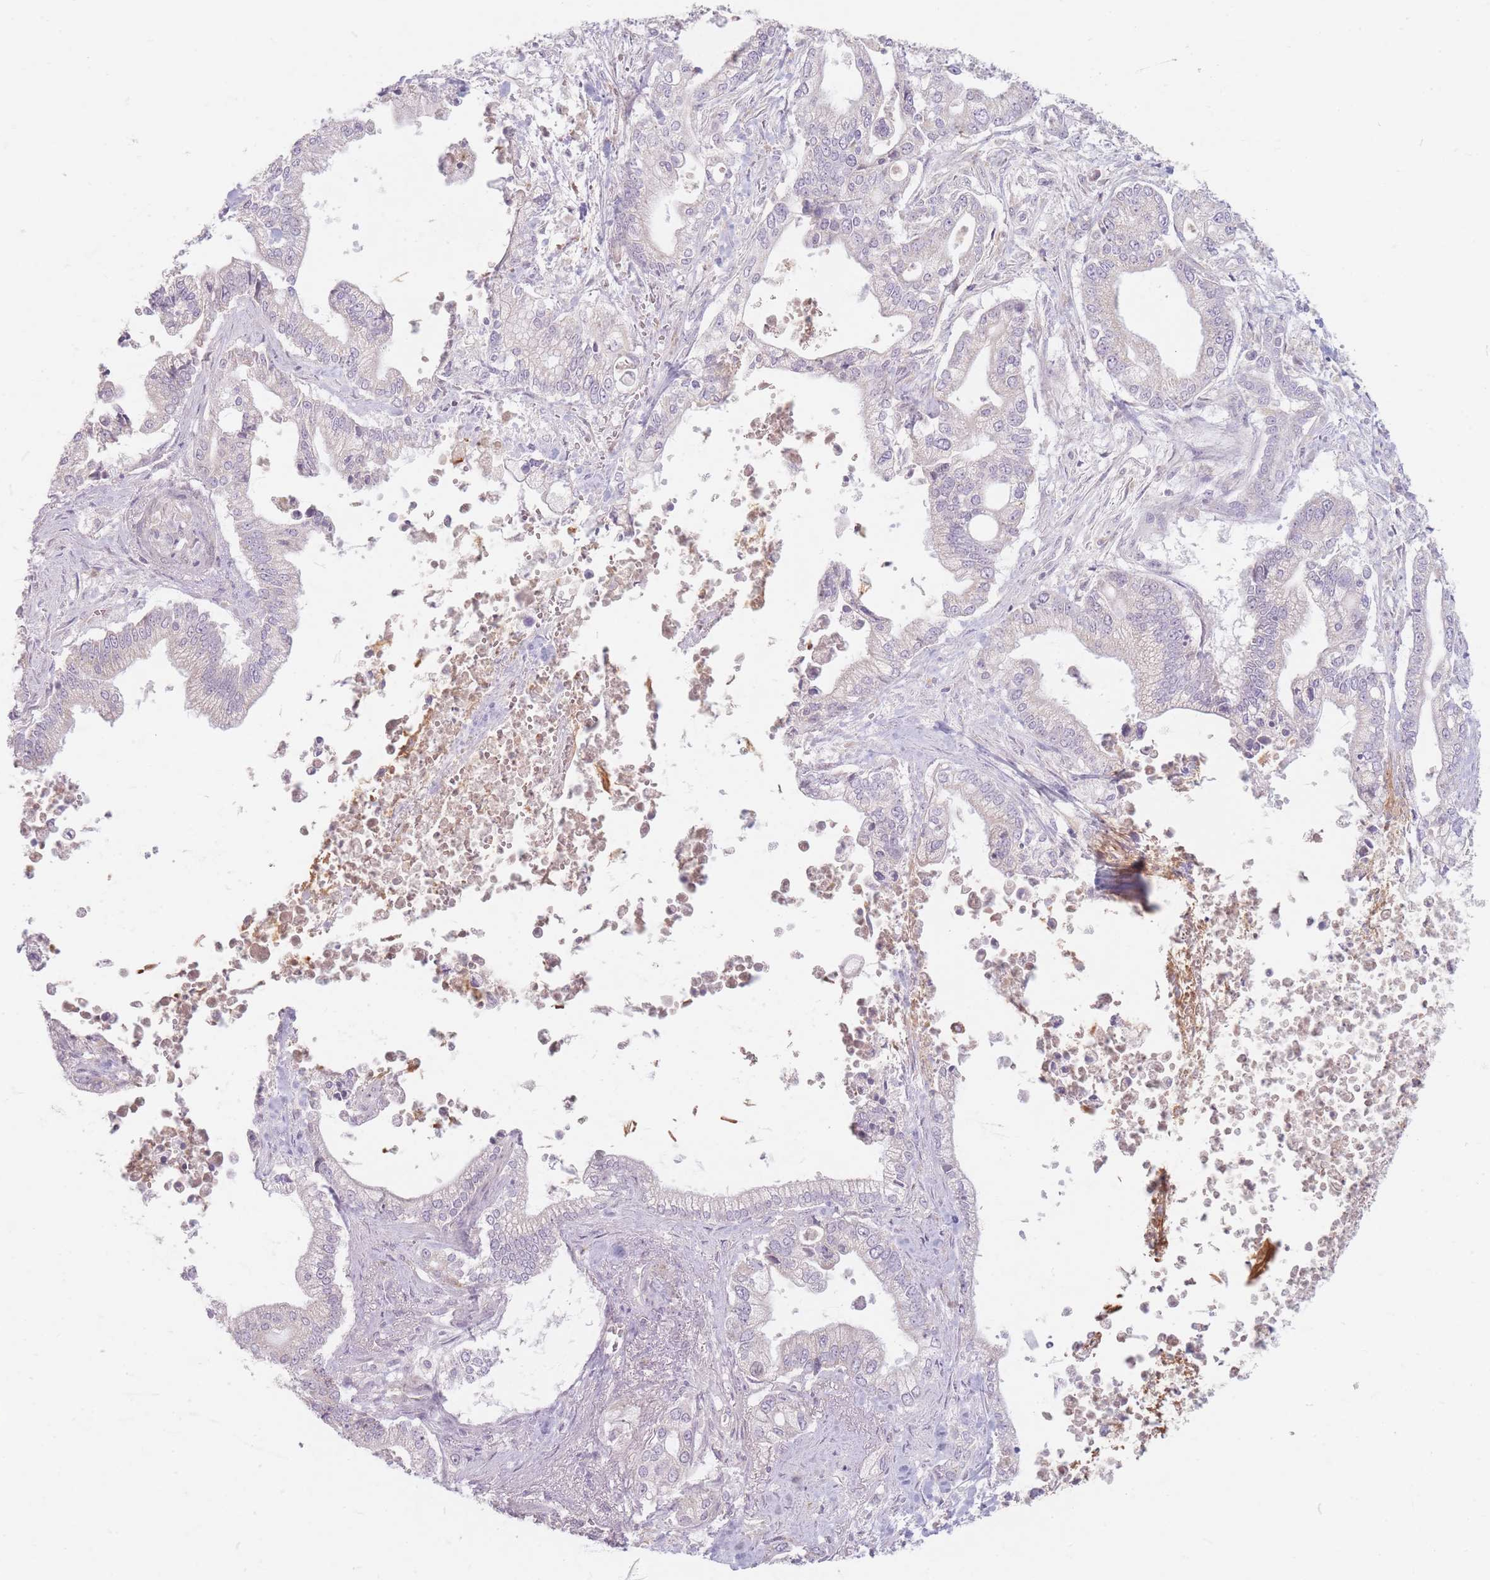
{"staining": {"intensity": "negative", "quantity": "none", "location": "none"}, "tissue": "pancreatic cancer", "cell_type": "Tumor cells", "image_type": "cancer", "snomed": [{"axis": "morphology", "description": "Adenocarcinoma, NOS"}, {"axis": "topography", "description": "Pancreas"}], "caption": "Protein analysis of adenocarcinoma (pancreatic) displays no significant expression in tumor cells.", "gene": "CHCHD7", "patient": {"sex": "male", "age": 69}}